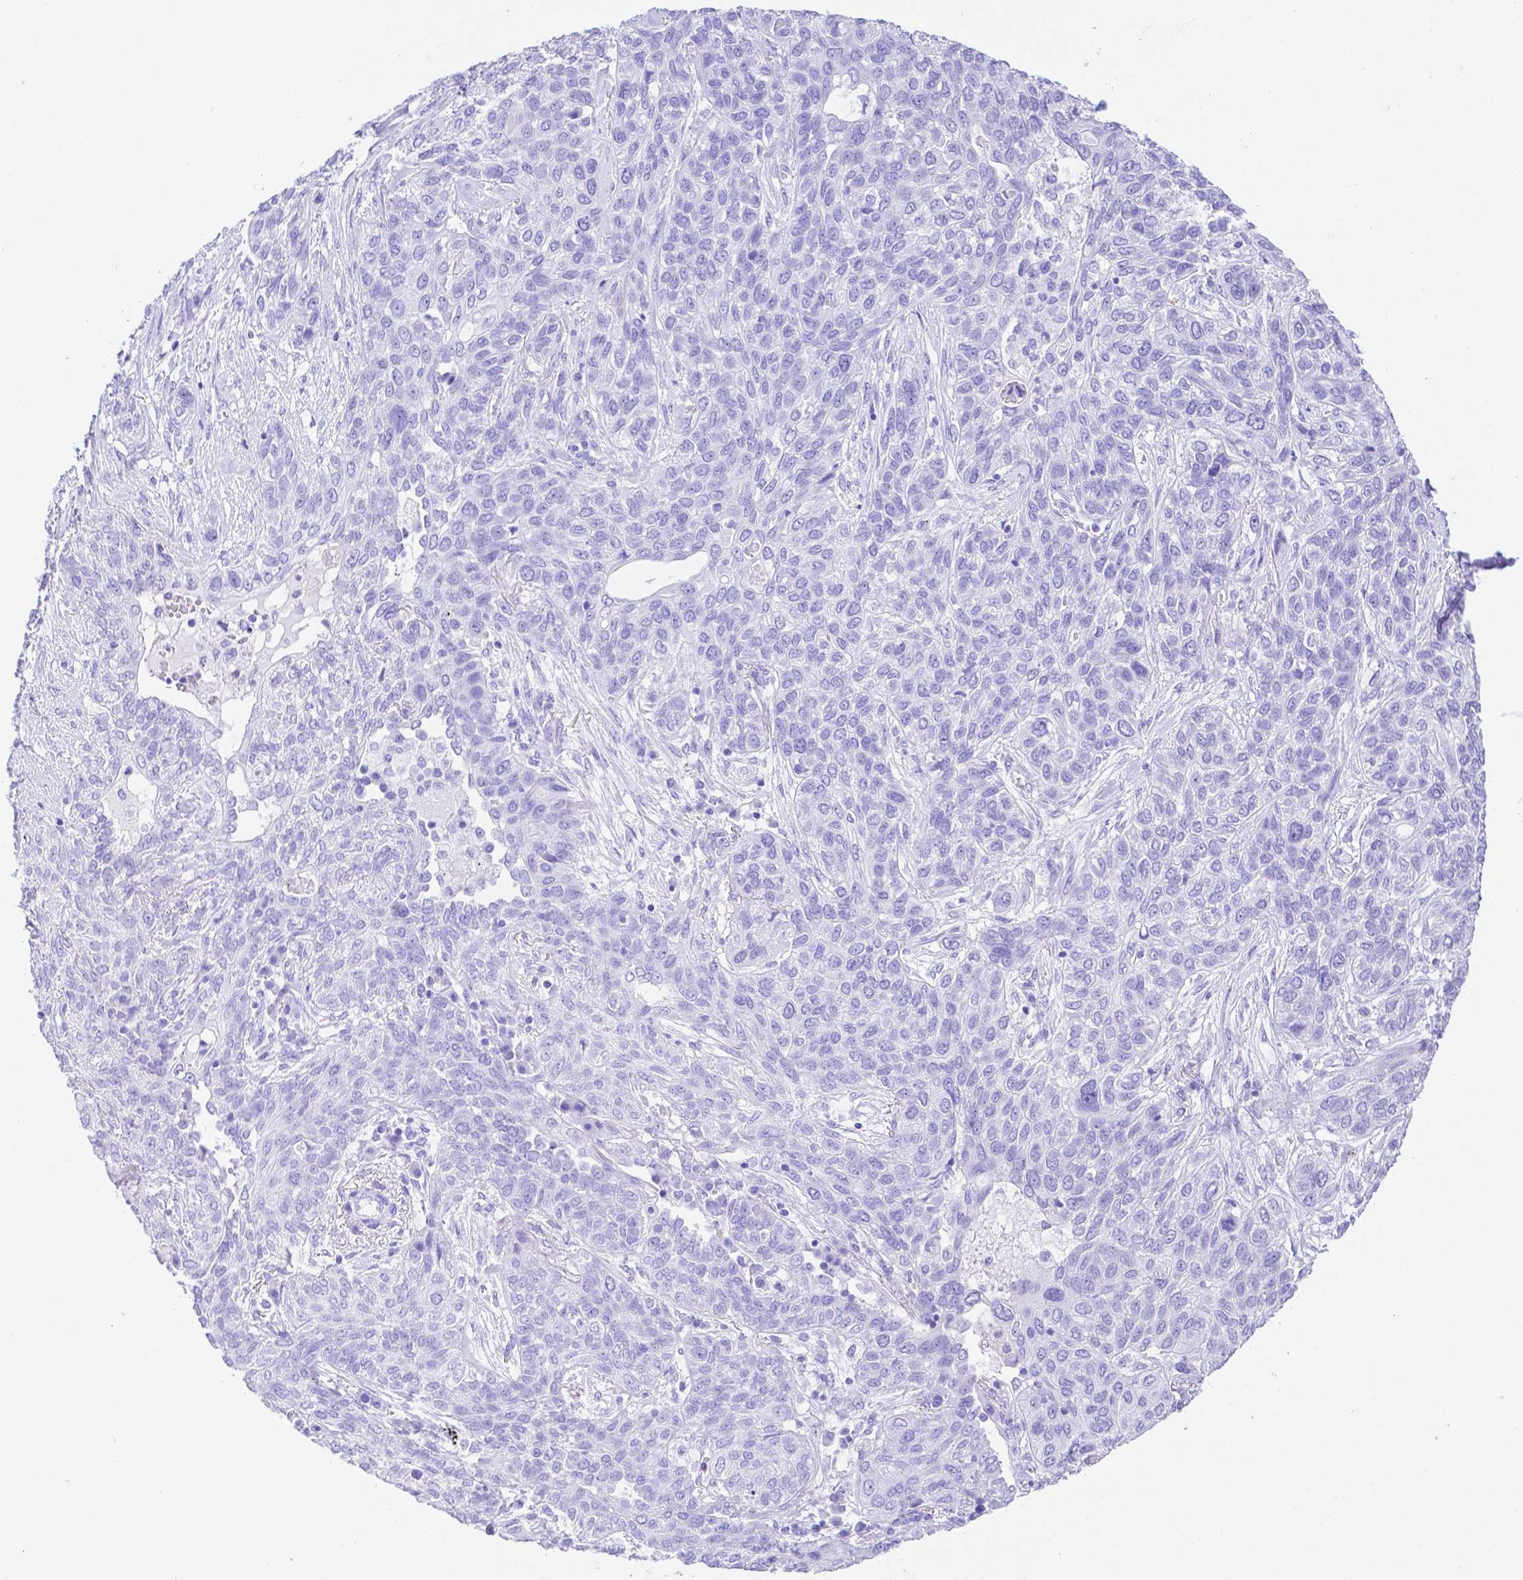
{"staining": {"intensity": "negative", "quantity": "none", "location": "none"}, "tissue": "lung cancer", "cell_type": "Tumor cells", "image_type": "cancer", "snomed": [{"axis": "morphology", "description": "Squamous cell carcinoma, NOS"}, {"axis": "topography", "description": "Lung"}], "caption": "Immunohistochemical staining of human squamous cell carcinoma (lung) reveals no significant positivity in tumor cells.", "gene": "SMR3A", "patient": {"sex": "female", "age": 70}}